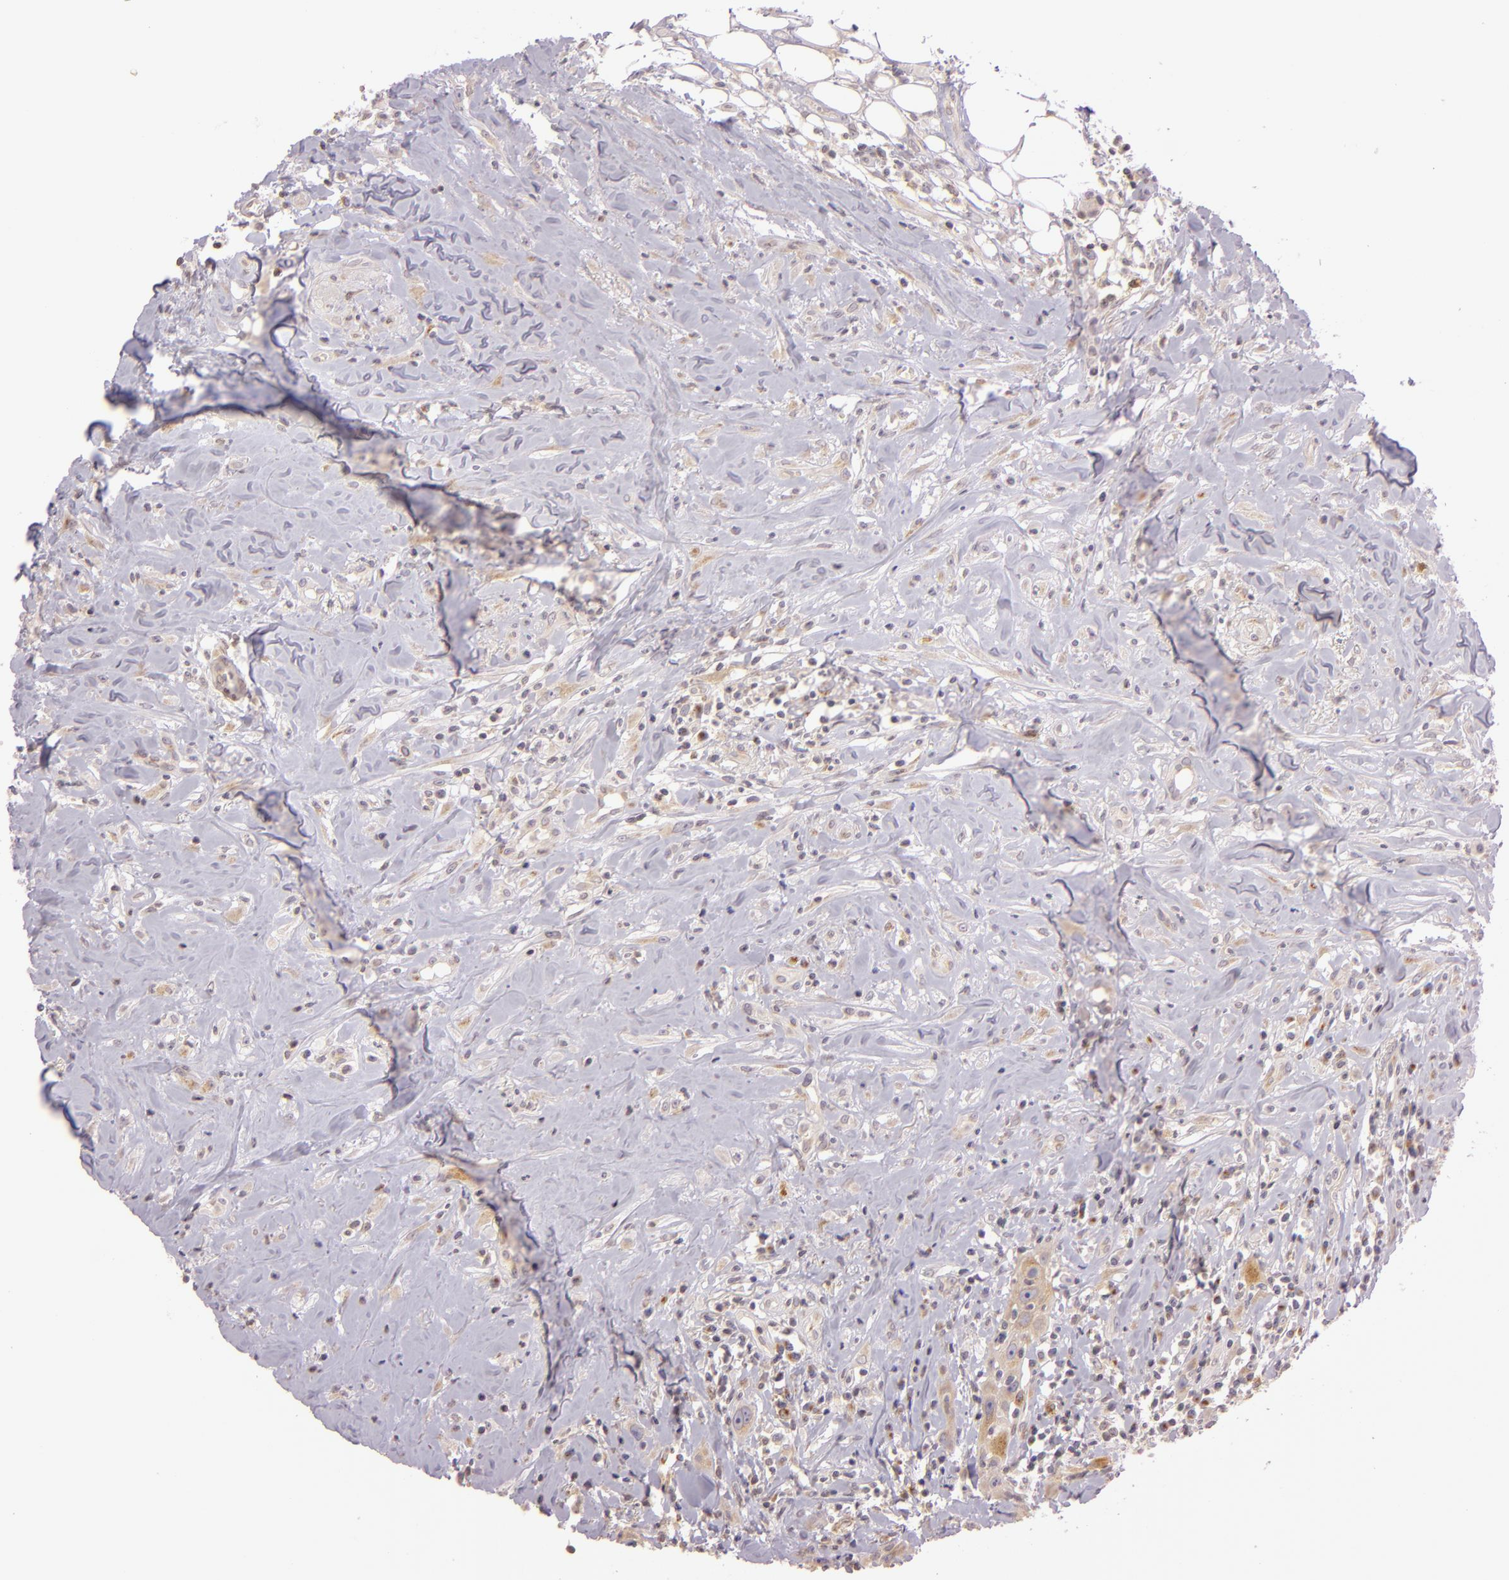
{"staining": {"intensity": "weak", "quantity": ">75%", "location": "cytoplasmic/membranous"}, "tissue": "head and neck cancer", "cell_type": "Tumor cells", "image_type": "cancer", "snomed": [{"axis": "morphology", "description": "Squamous cell carcinoma, NOS"}, {"axis": "topography", "description": "Oral tissue"}, {"axis": "topography", "description": "Head-Neck"}], "caption": "The histopathology image demonstrates immunohistochemical staining of head and neck cancer (squamous cell carcinoma). There is weak cytoplasmic/membranous staining is present in approximately >75% of tumor cells. (IHC, brightfield microscopy, high magnification).", "gene": "LGMN", "patient": {"sex": "female", "age": 82}}